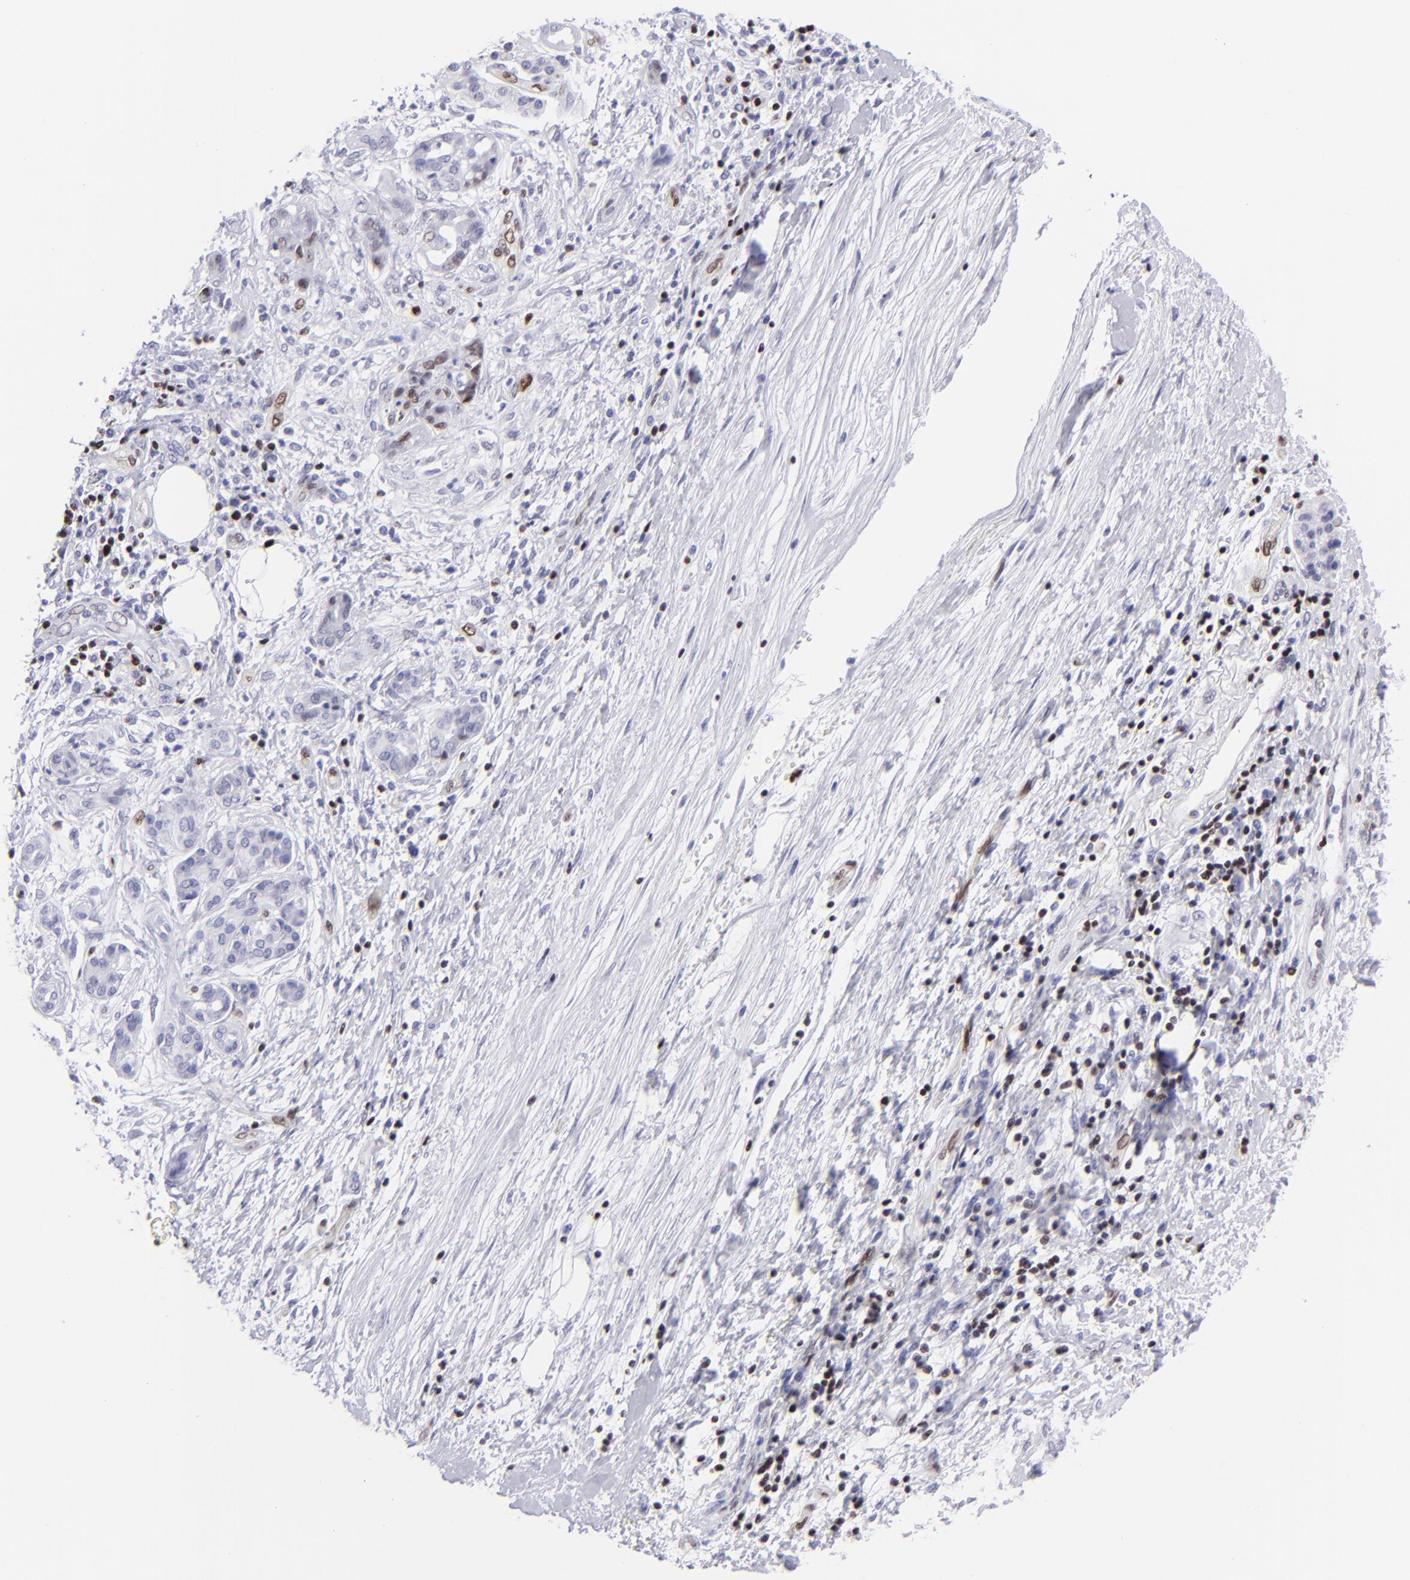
{"staining": {"intensity": "weak", "quantity": "<25%", "location": "nuclear"}, "tissue": "pancreatic cancer", "cell_type": "Tumor cells", "image_type": "cancer", "snomed": [{"axis": "morphology", "description": "Adenocarcinoma, NOS"}, {"axis": "topography", "description": "Pancreas"}], "caption": "Tumor cells show no significant protein positivity in pancreatic cancer (adenocarcinoma). Brightfield microscopy of immunohistochemistry stained with DAB (3,3'-diaminobenzidine) (brown) and hematoxylin (blue), captured at high magnification.", "gene": "ETS1", "patient": {"sex": "female", "age": 70}}